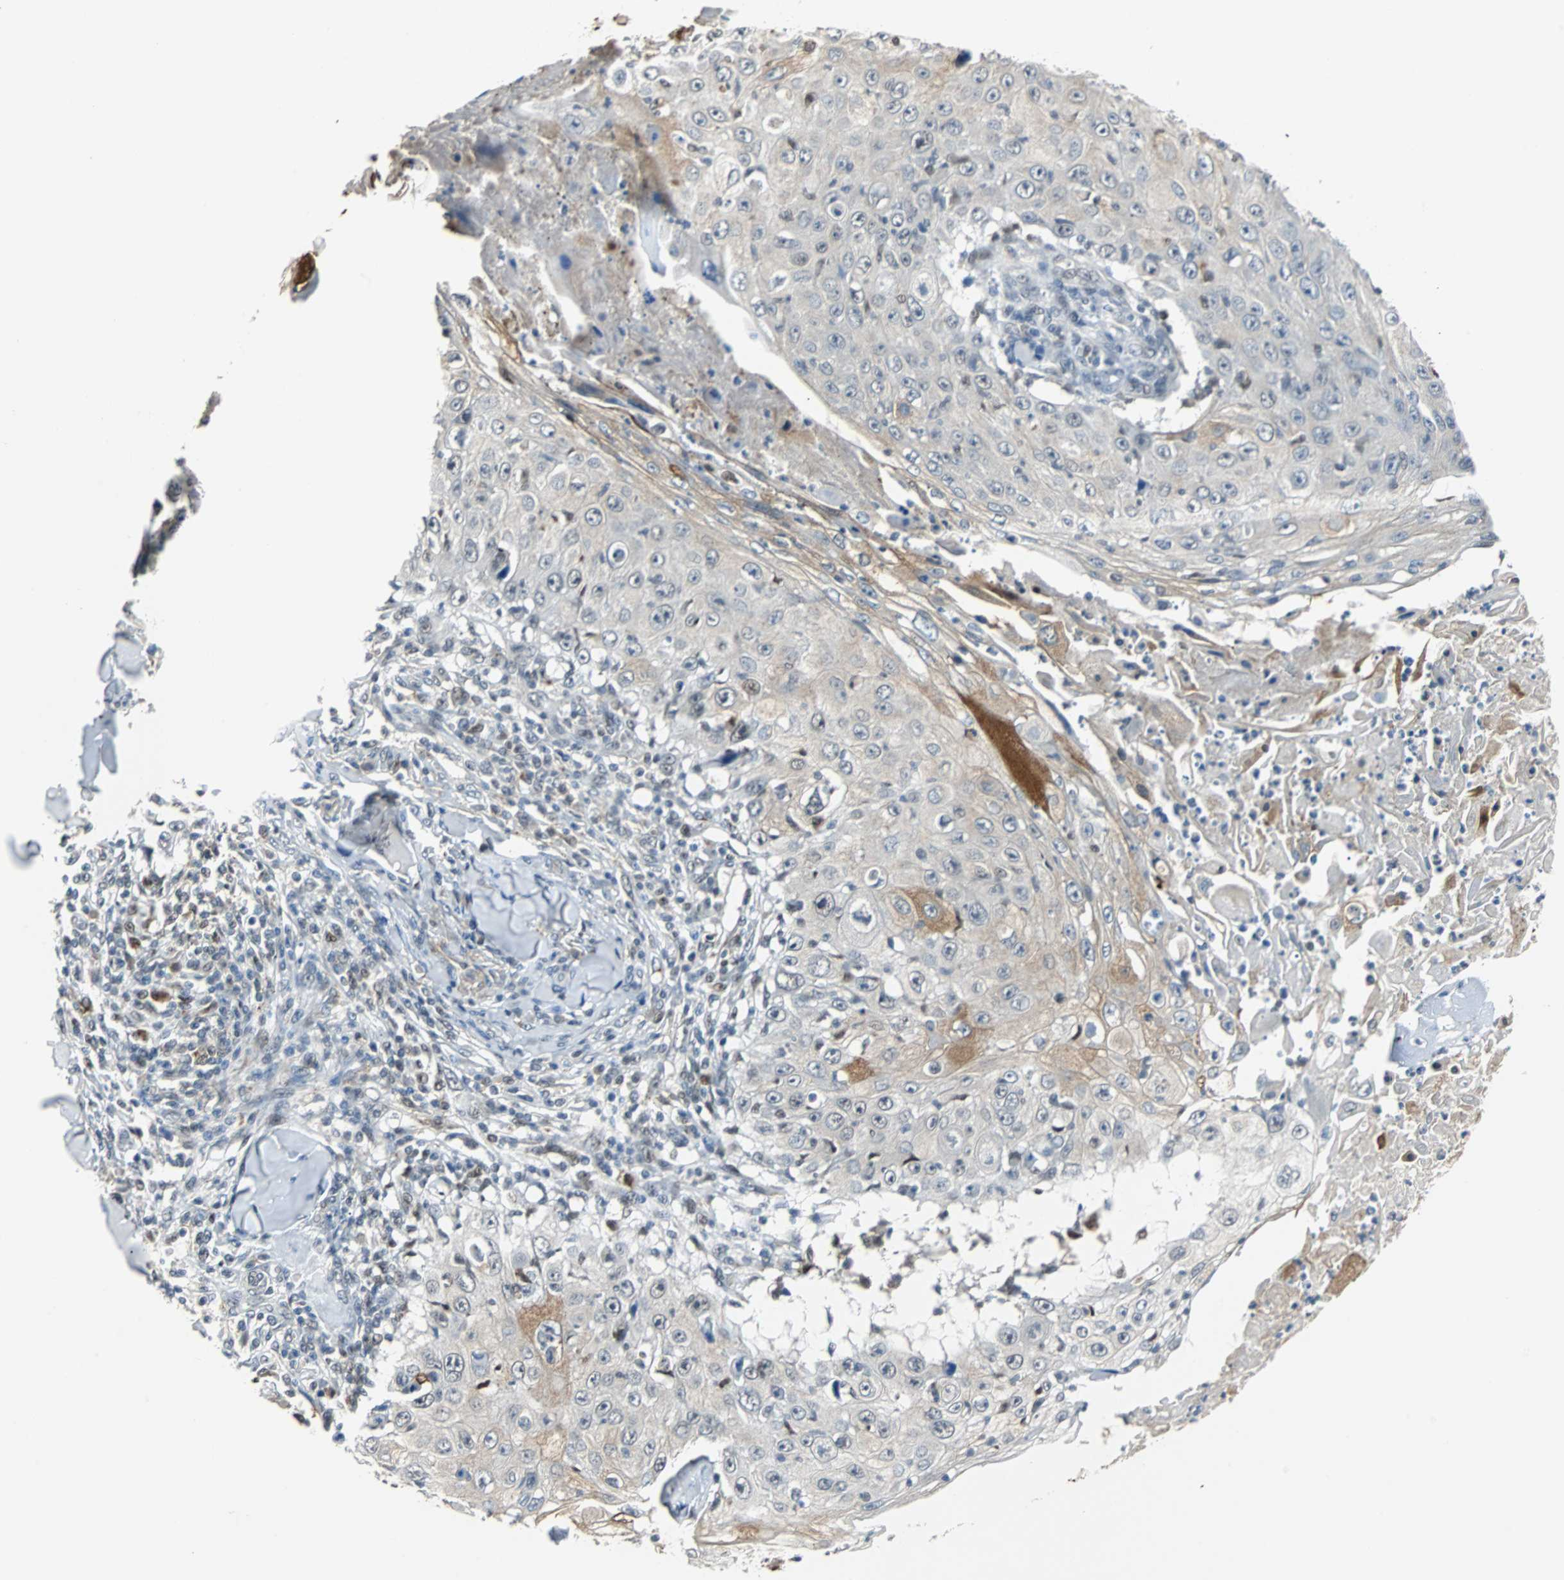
{"staining": {"intensity": "moderate", "quantity": "<25%", "location": "cytoplasmic/membranous"}, "tissue": "skin cancer", "cell_type": "Tumor cells", "image_type": "cancer", "snomed": [{"axis": "morphology", "description": "Squamous cell carcinoma, NOS"}, {"axis": "topography", "description": "Skin"}], "caption": "Skin cancer stained with a brown dye demonstrates moderate cytoplasmic/membranous positive staining in approximately <25% of tumor cells.", "gene": "HLX", "patient": {"sex": "male", "age": 86}}